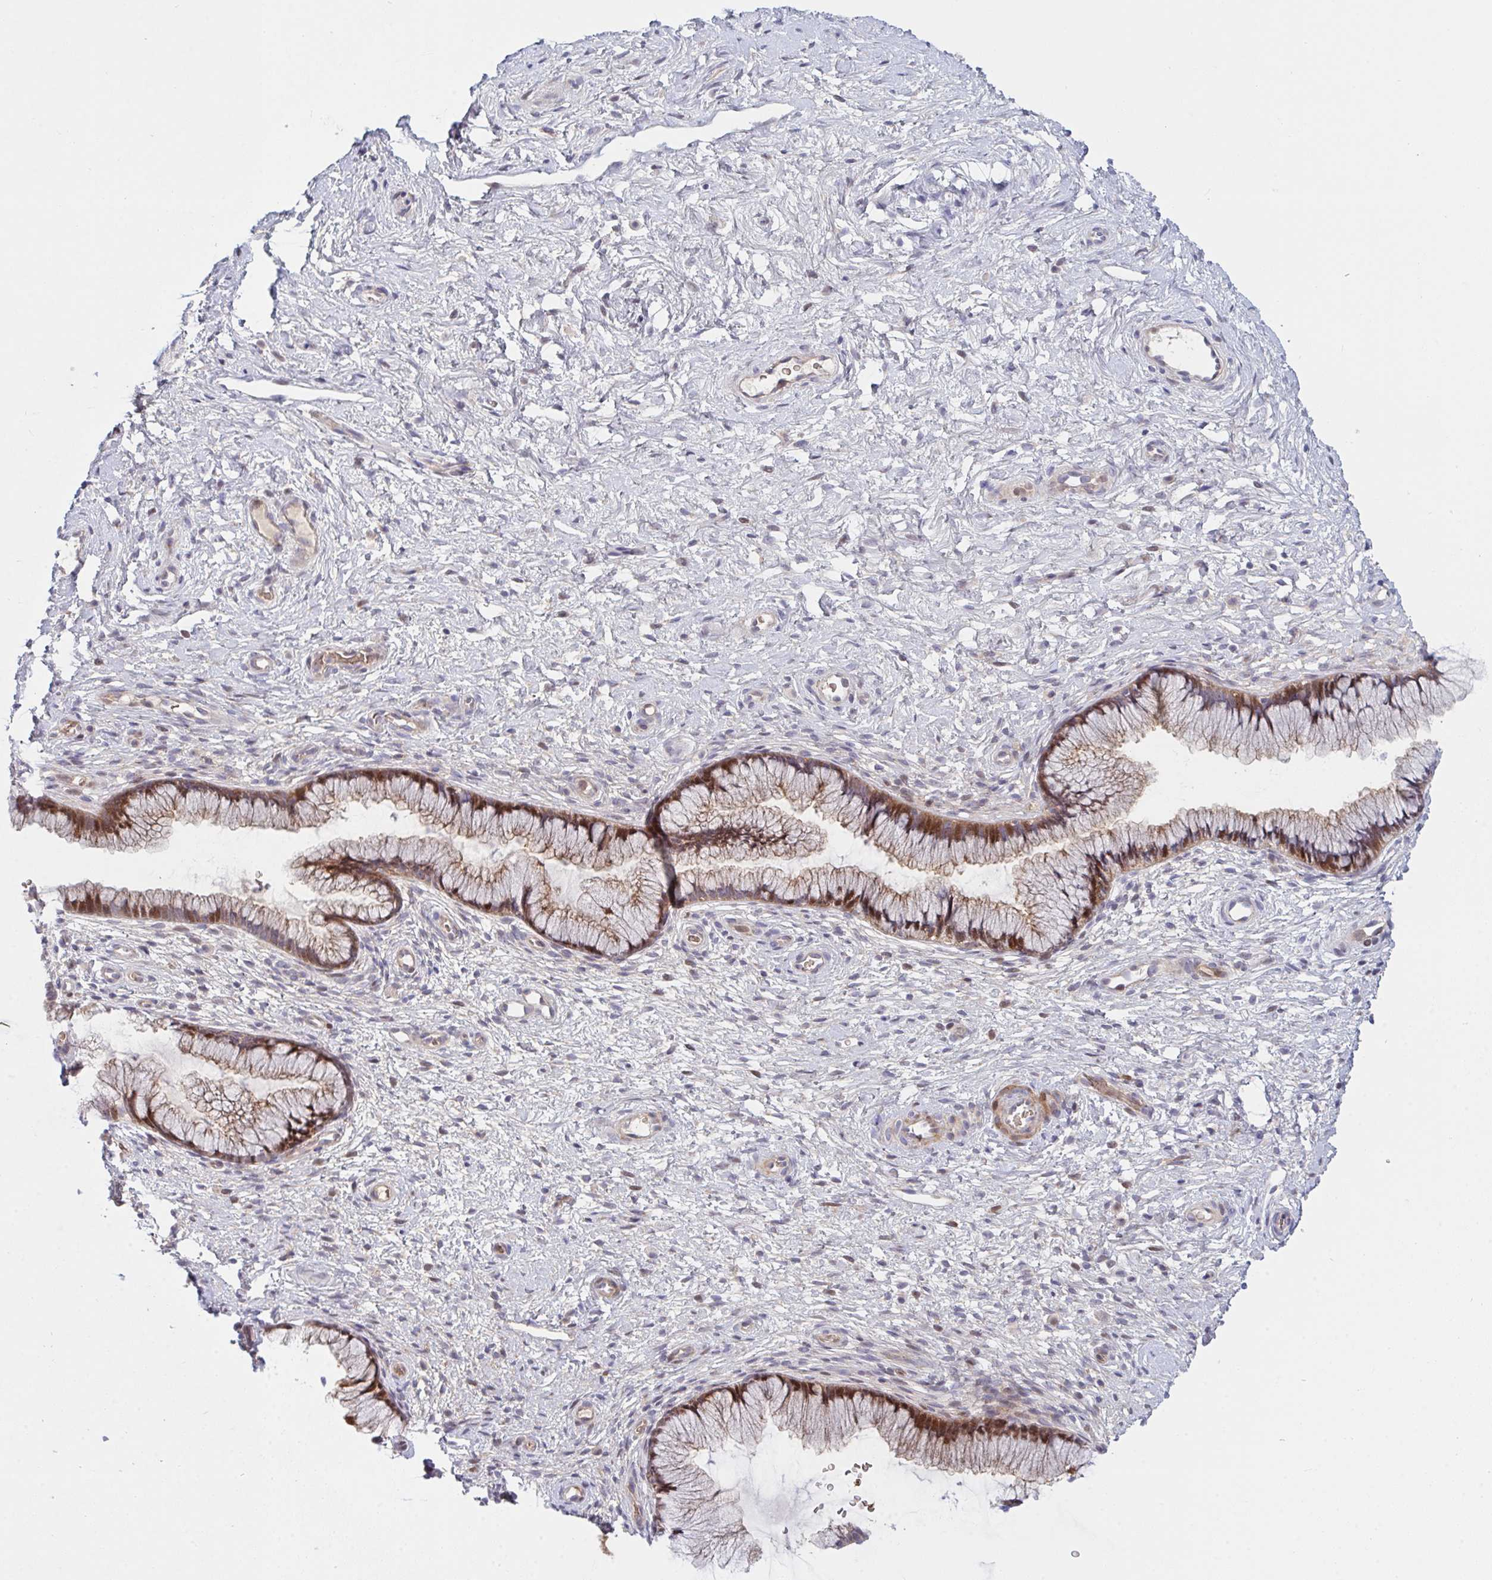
{"staining": {"intensity": "moderate", "quantity": ">75%", "location": "cytoplasmic/membranous,nuclear"}, "tissue": "cervix", "cell_type": "Glandular cells", "image_type": "normal", "snomed": [{"axis": "morphology", "description": "Normal tissue, NOS"}, {"axis": "topography", "description": "Cervix"}], "caption": "Brown immunohistochemical staining in benign human cervix exhibits moderate cytoplasmic/membranous,nuclear expression in about >75% of glandular cells.", "gene": "TNFSF4", "patient": {"sex": "female", "age": 34}}